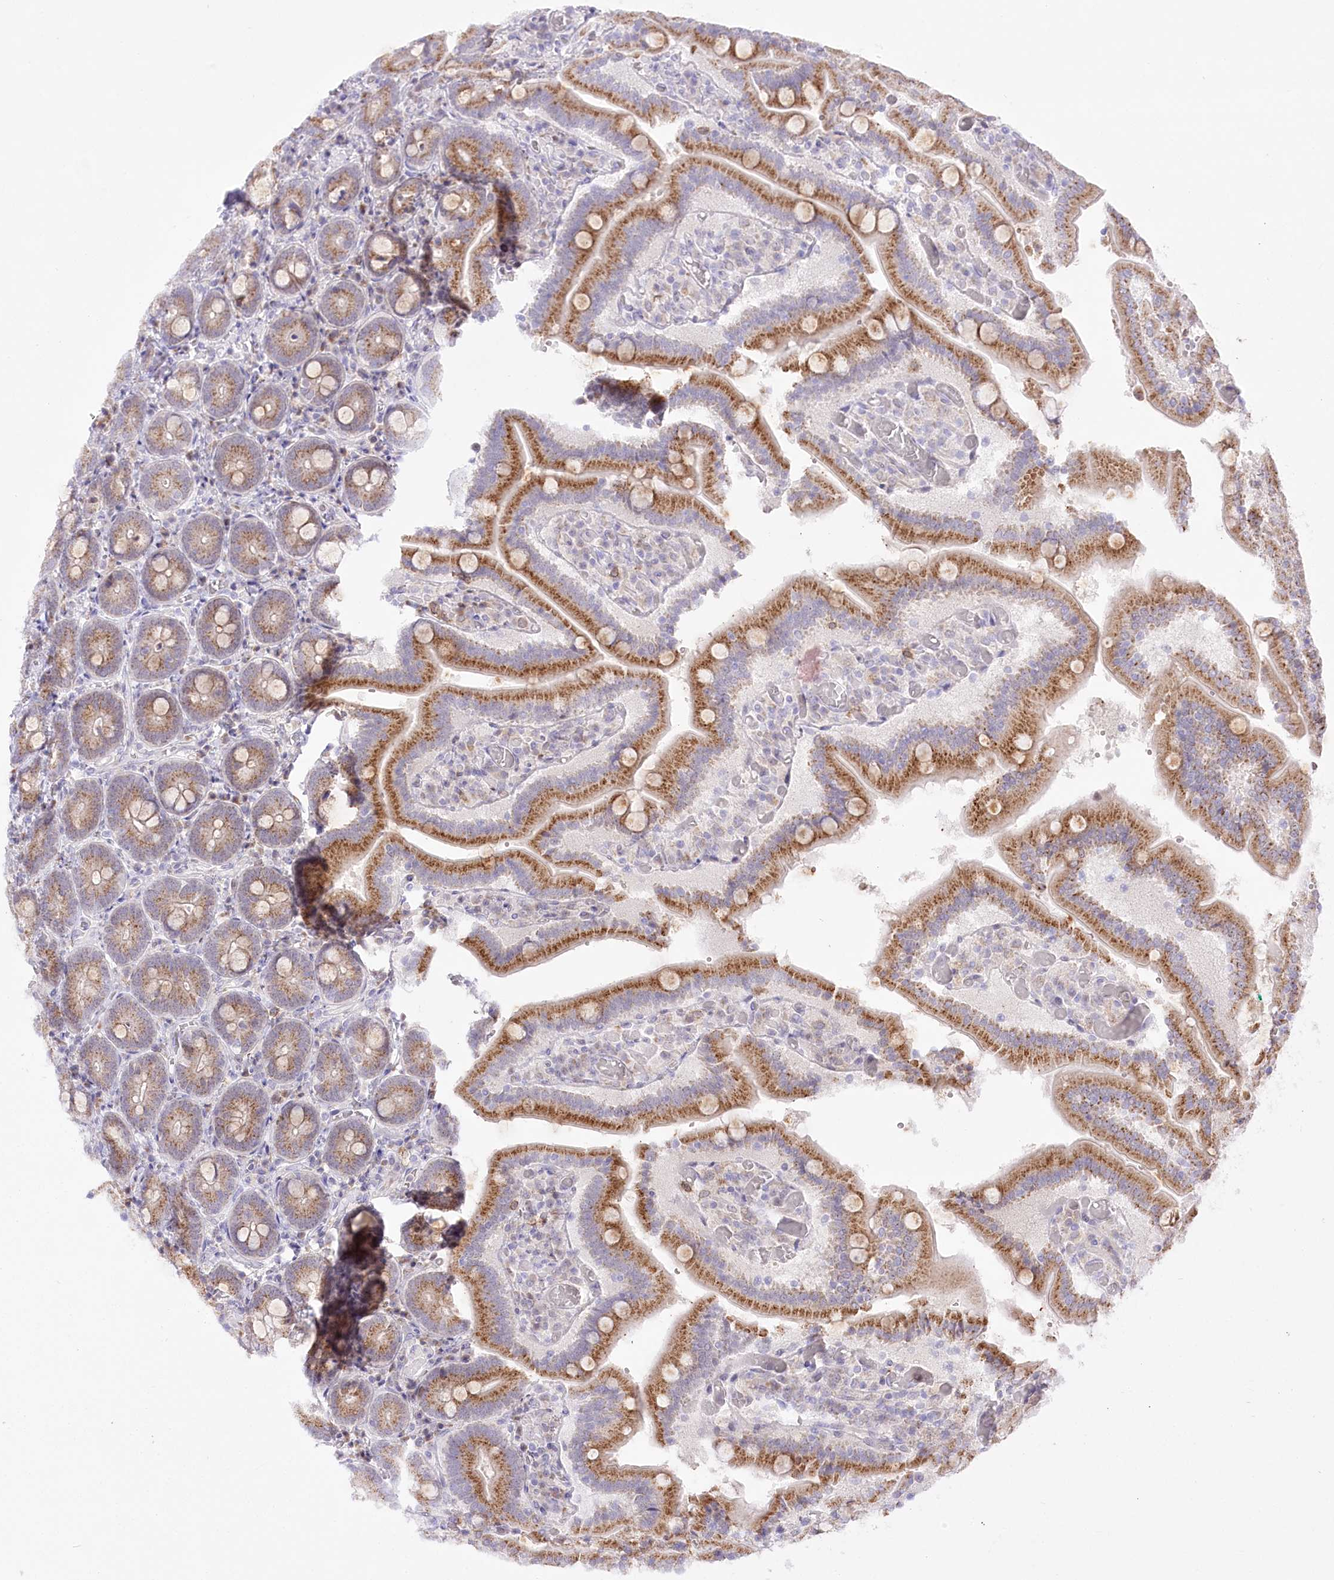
{"staining": {"intensity": "moderate", "quantity": ">75%", "location": "cytoplasmic/membranous"}, "tissue": "duodenum", "cell_type": "Glandular cells", "image_type": "normal", "snomed": [{"axis": "morphology", "description": "Normal tissue, NOS"}, {"axis": "topography", "description": "Duodenum"}], "caption": "This image reveals normal duodenum stained with immunohistochemistry to label a protein in brown. The cytoplasmic/membranous of glandular cells show moderate positivity for the protein. Nuclei are counter-stained blue.", "gene": "BEND7", "patient": {"sex": "female", "age": 62}}